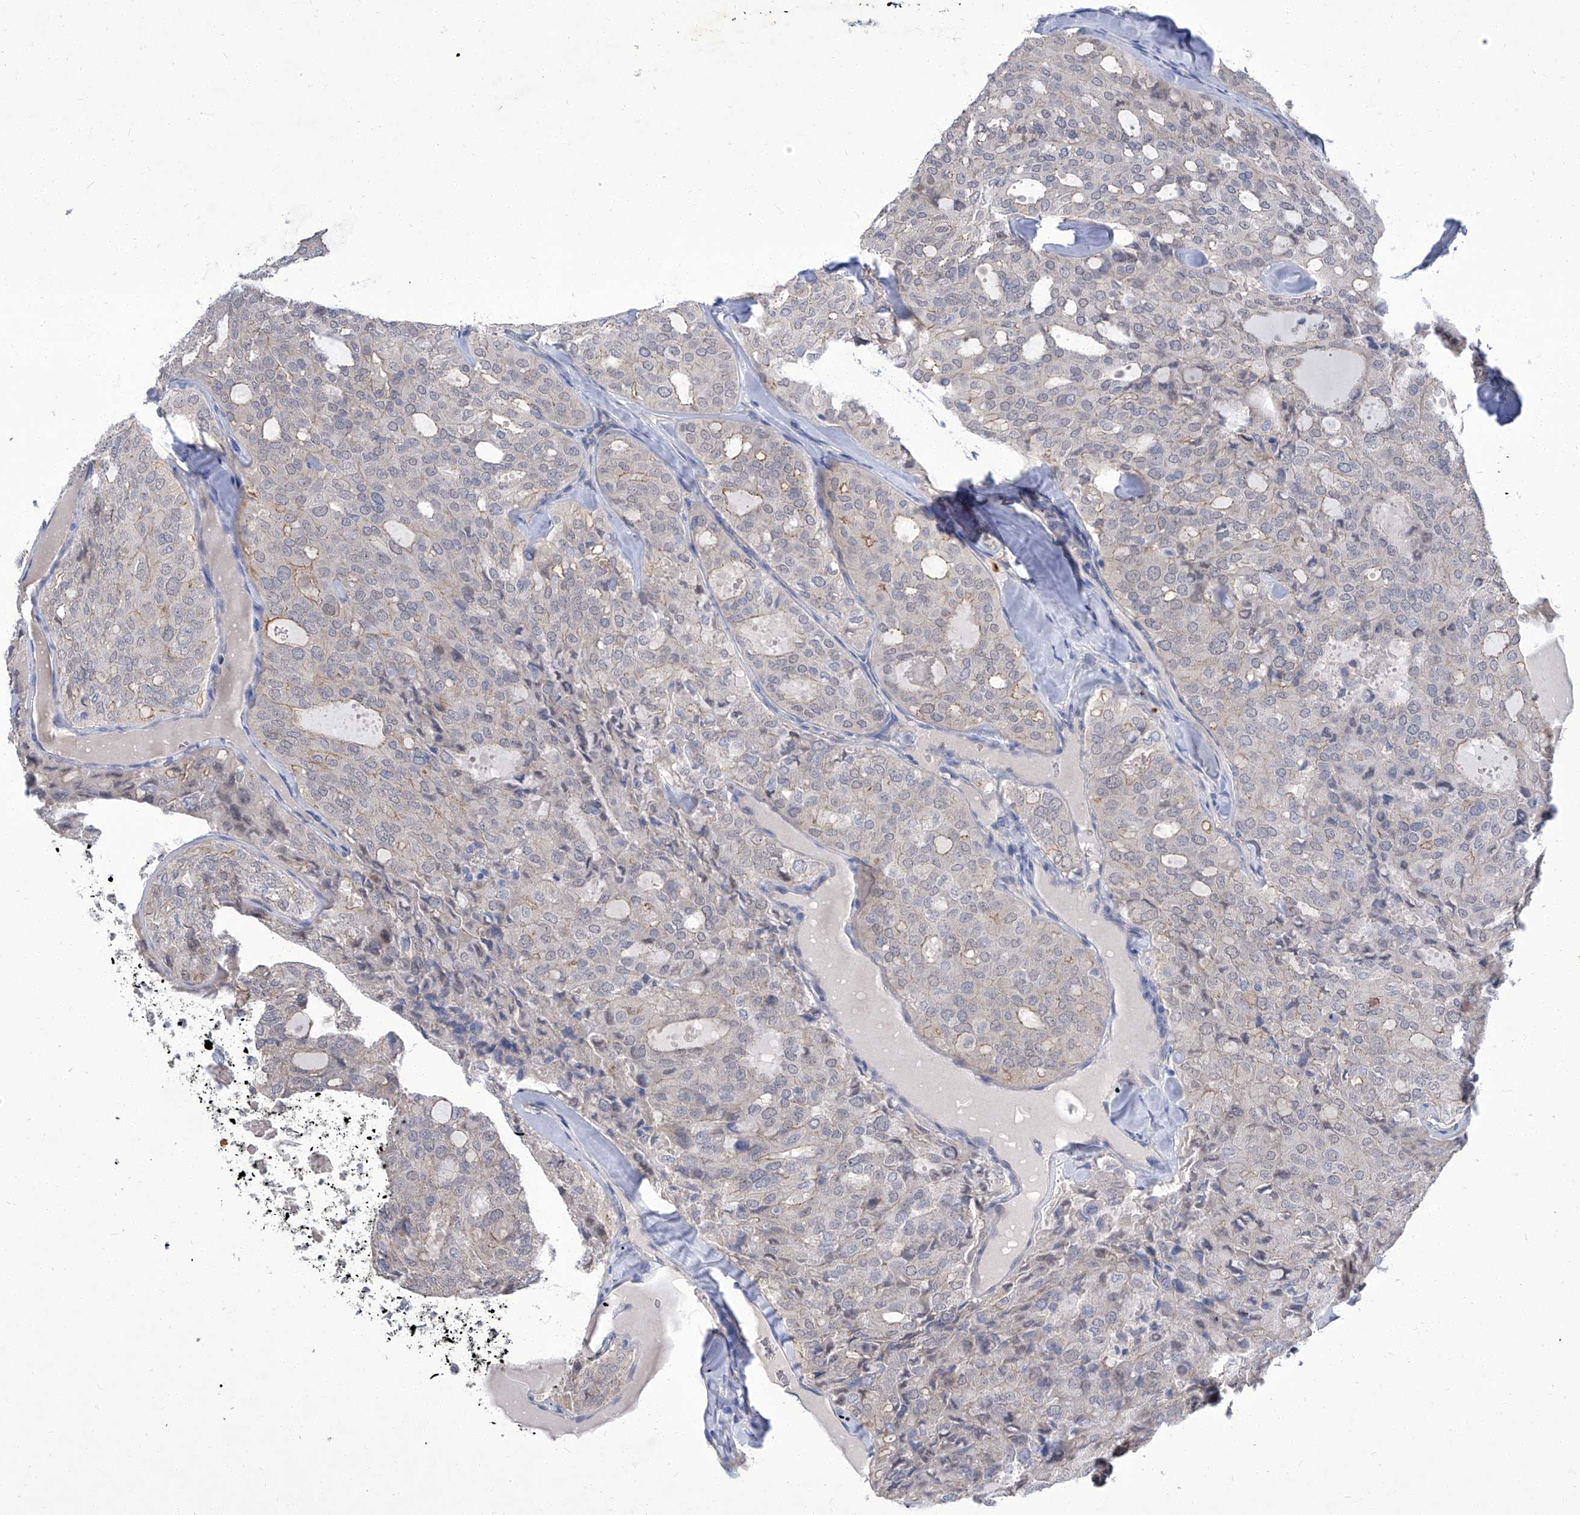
{"staining": {"intensity": "weak", "quantity": "<25%", "location": "cytoplasmic/membranous"}, "tissue": "thyroid cancer", "cell_type": "Tumor cells", "image_type": "cancer", "snomed": [{"axis": "morphology", "description": "Follicular adenoma carcinoma, NOS"}, {"axis": "topography", "description": "Thyroid gland"}], "caption": "Follicular adenoma carcinoma (thyroid) was stained to show a protein in brown. There is no significant positivity in tumor cells.", "gene": "PARD3", "patient": {"sex": "male", "age": 75}}